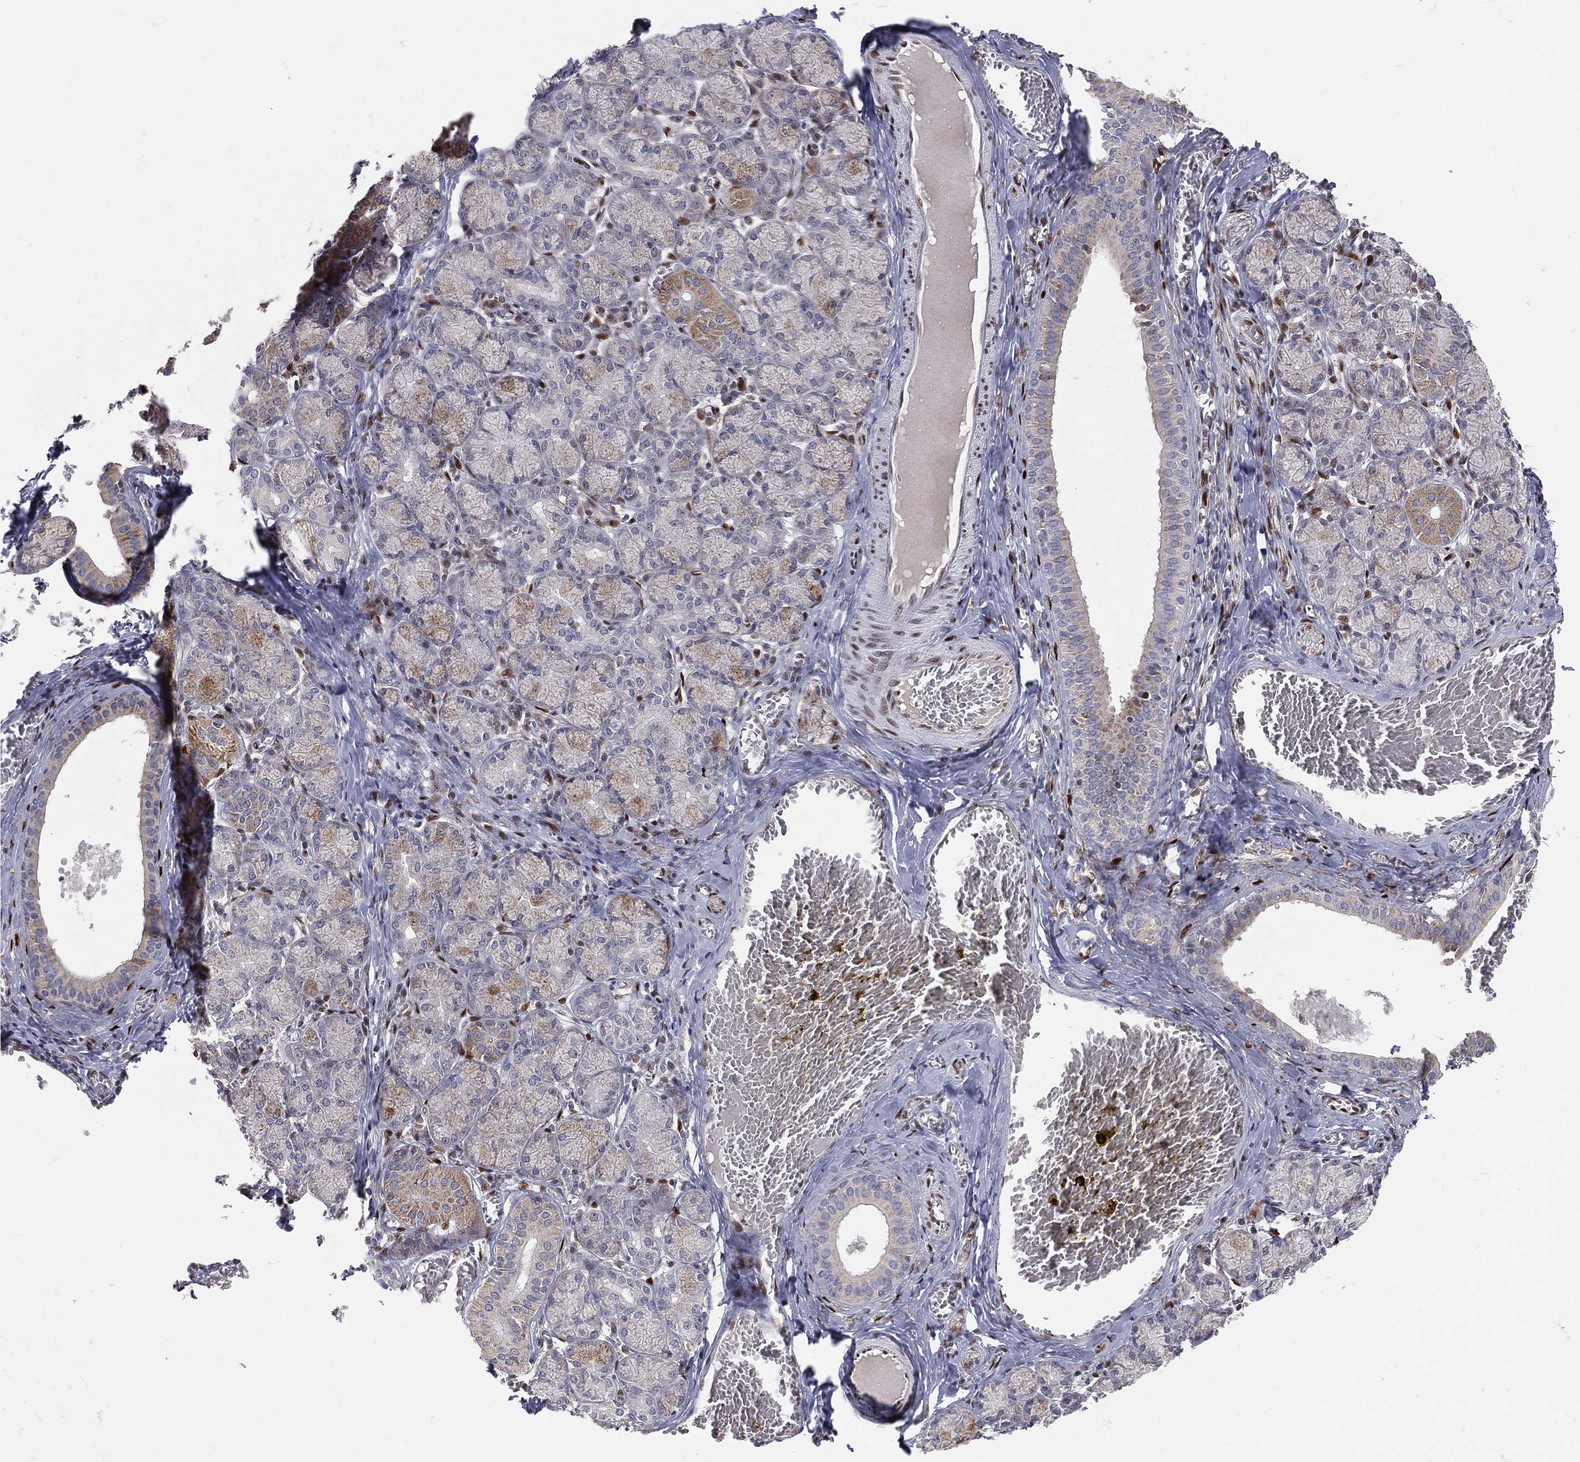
{"staining": {"intensity": "moderate", "quantity": "<25%", "location": "cytoplasmic/membranous"}, "tissue": "salivary gland", "cell_type": "Glandular cells", "image_type": "normal", "snomed": [{"axis": "morphology", "description": "Normal tissue, NOS"}, {"axis": "topography", "description": "Salivary gland"}, {"axis": "topography", "description": "Peripheral nerve tissue"}], "caption": "The micrograph exhibits a brown stain indicating the presence of a protein in the cytoplasmic/membranous of glandular cells in salivary gland.", "gene": "ZEB1", "patient": {"sex": "female", "age": 24}}